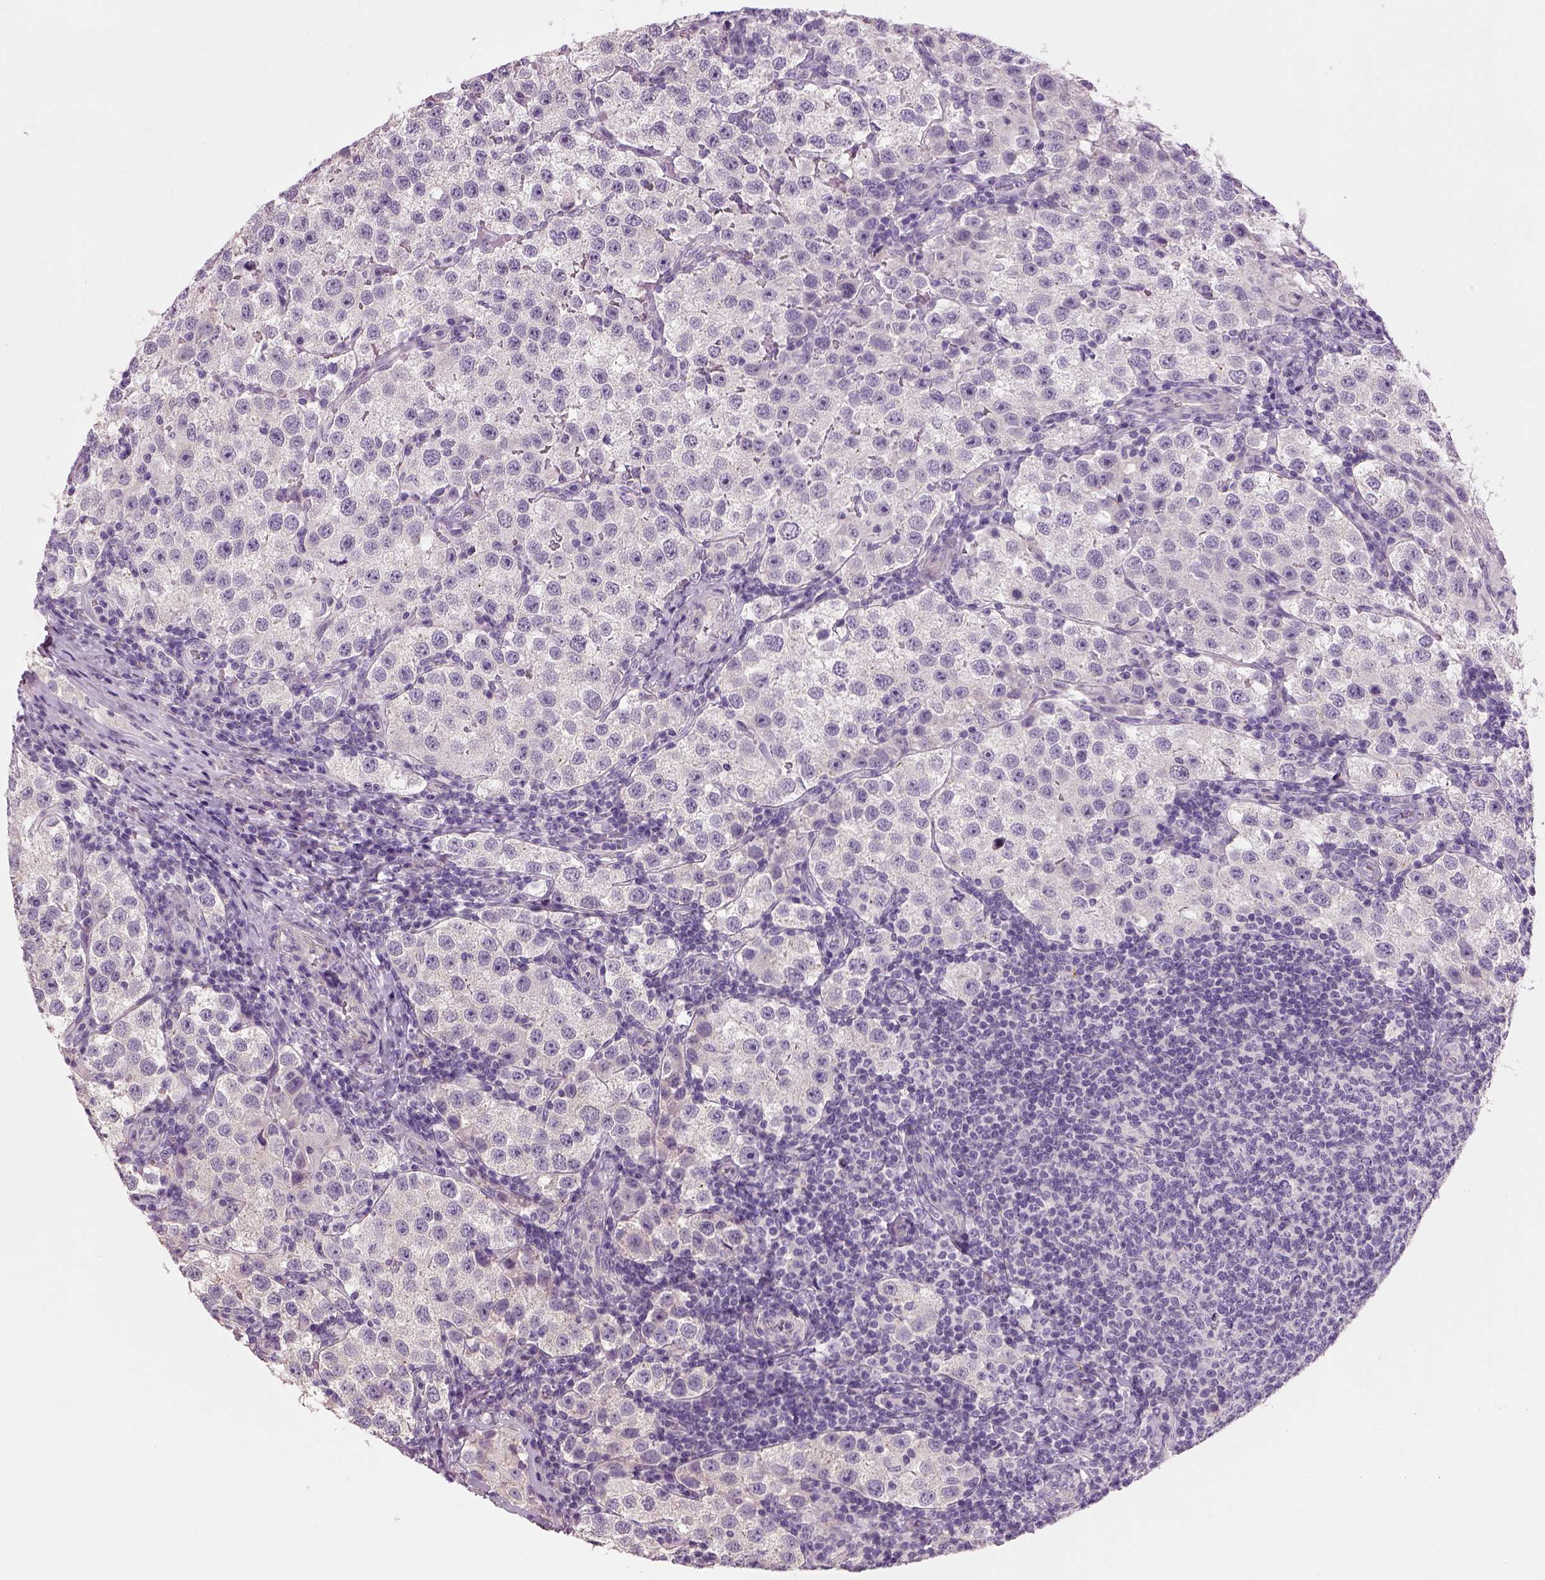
{"staining": {"intensity": "negative", "quantity": "none", "location": "none"}, "tissue": "testis cancer", "cell_type": "Tumor cells", "image_type": "cancer", "snomed": [{"axis": "morphology", "description": "Seminoma, NOS"}, {"axis": "topography", "description": "Testis"}], "caption": "Micrograph shows no protein expression in tumor cells of testis cancer (seminoma) tissue. The staining was performed using DAB (3,3'-diaminobenzidine) to visualize the protein expression in brown, while the nuclei were stained in blue with hematoxylin (Magnification: 20x).", "gene": "ELOVL3", "patient": {"sex": "male", "age": 37}}